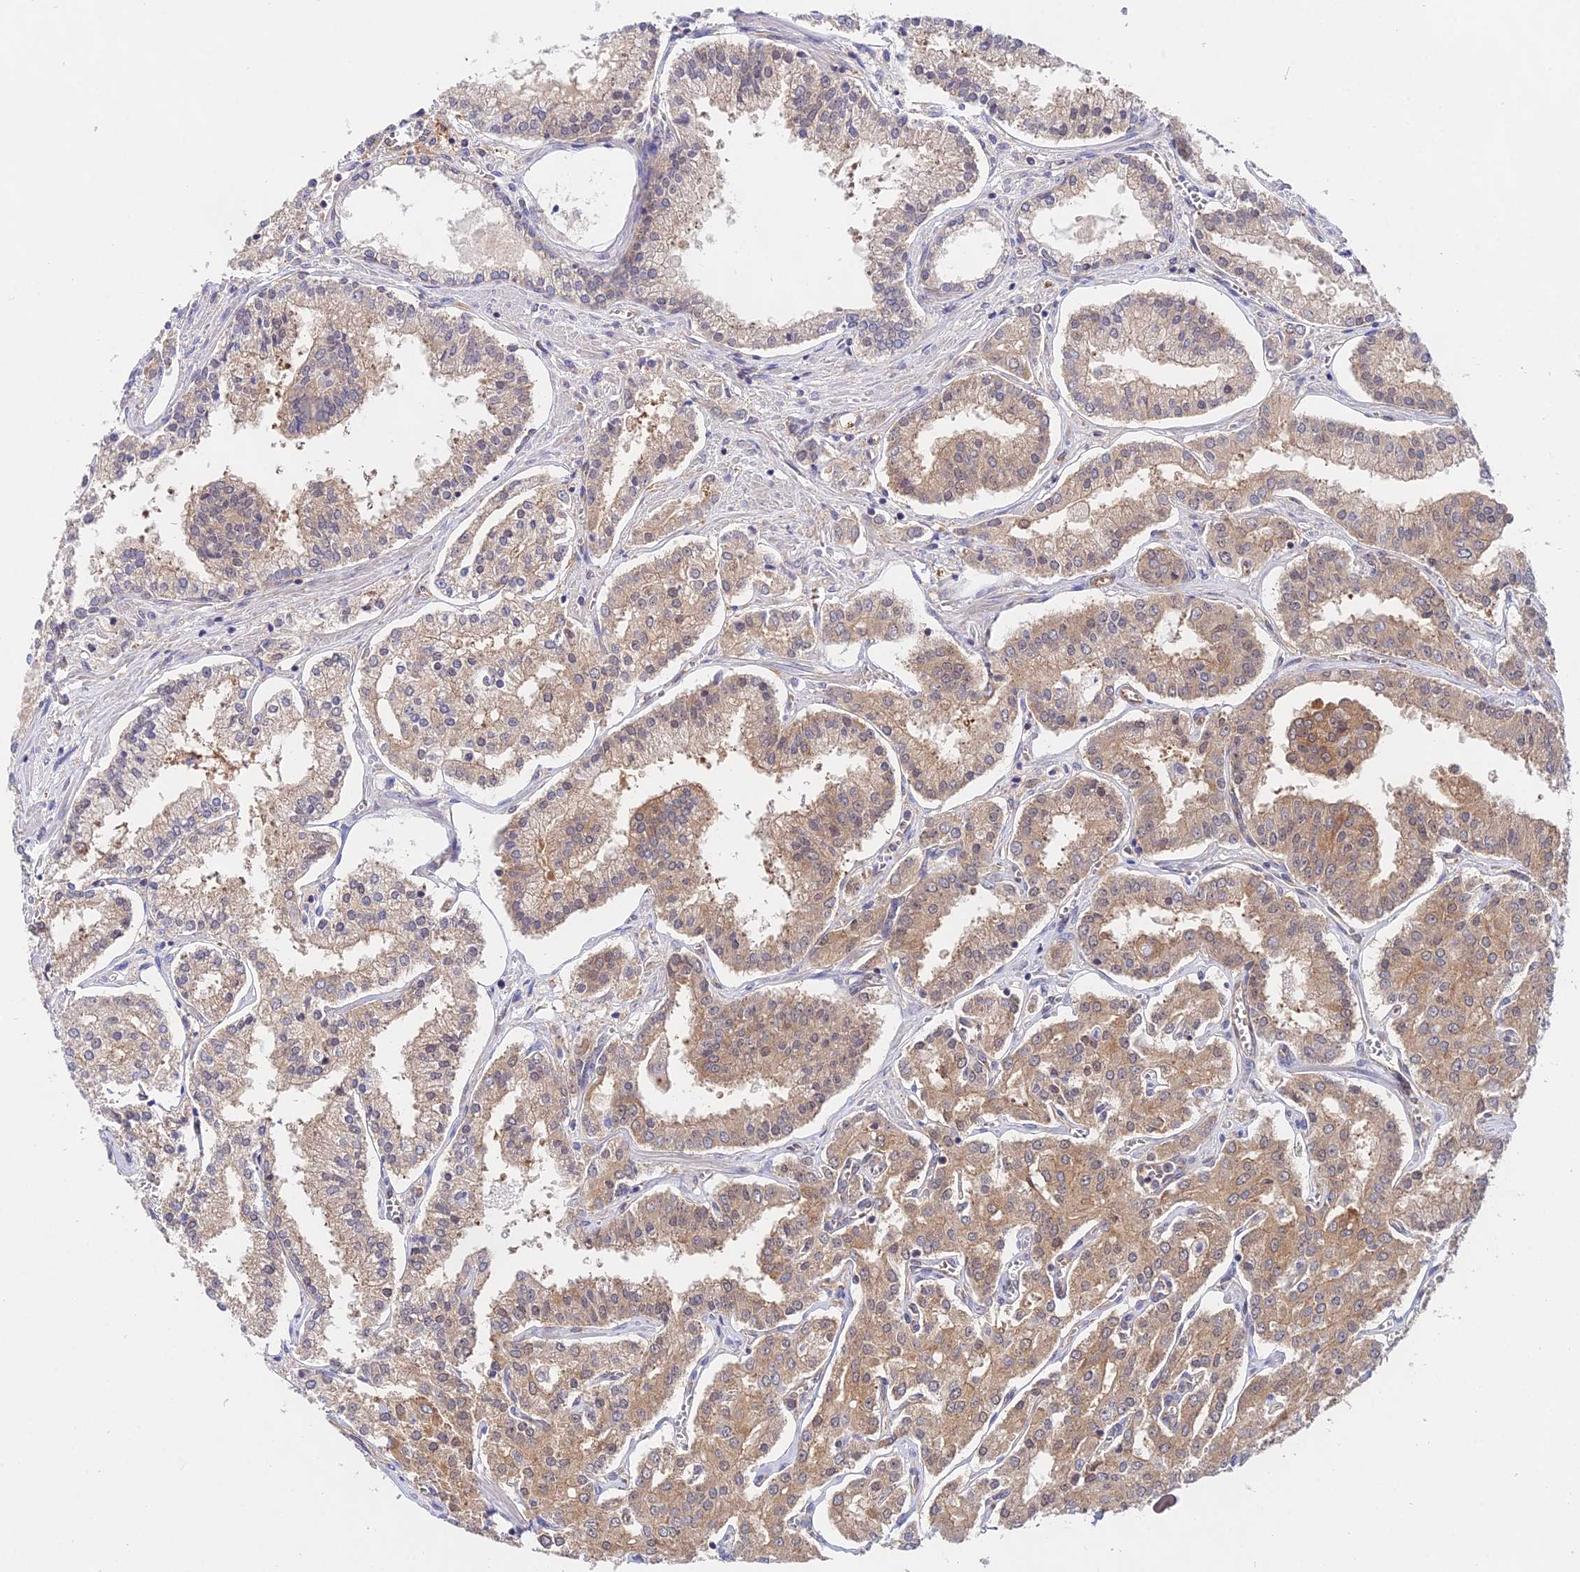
{"staining": {"intensity": "moderate", "quantity": ">75%", "location": "cytoplasmic/membranous"}, "tissue": "prostate cancer", "cell_type": "Tumor cells", "image_type": "cancer", "snomed": [{"axis": "morphology", "description": "Adenocarcinoma, High grade"}, {"axis": "topography", "description": "Prostate"}], "caption": "A medium amount of moderate cytoplasmic/membranous expression is present in approximately >75% of tumor cells in prostate cancer (adenocarcinoma (high-grade)) tissue. (DAB = brown stain, brightfield microscopy at high magnification).", "gene": "PPP2R2C", "patient": {"sex": "male", "age": 71}}